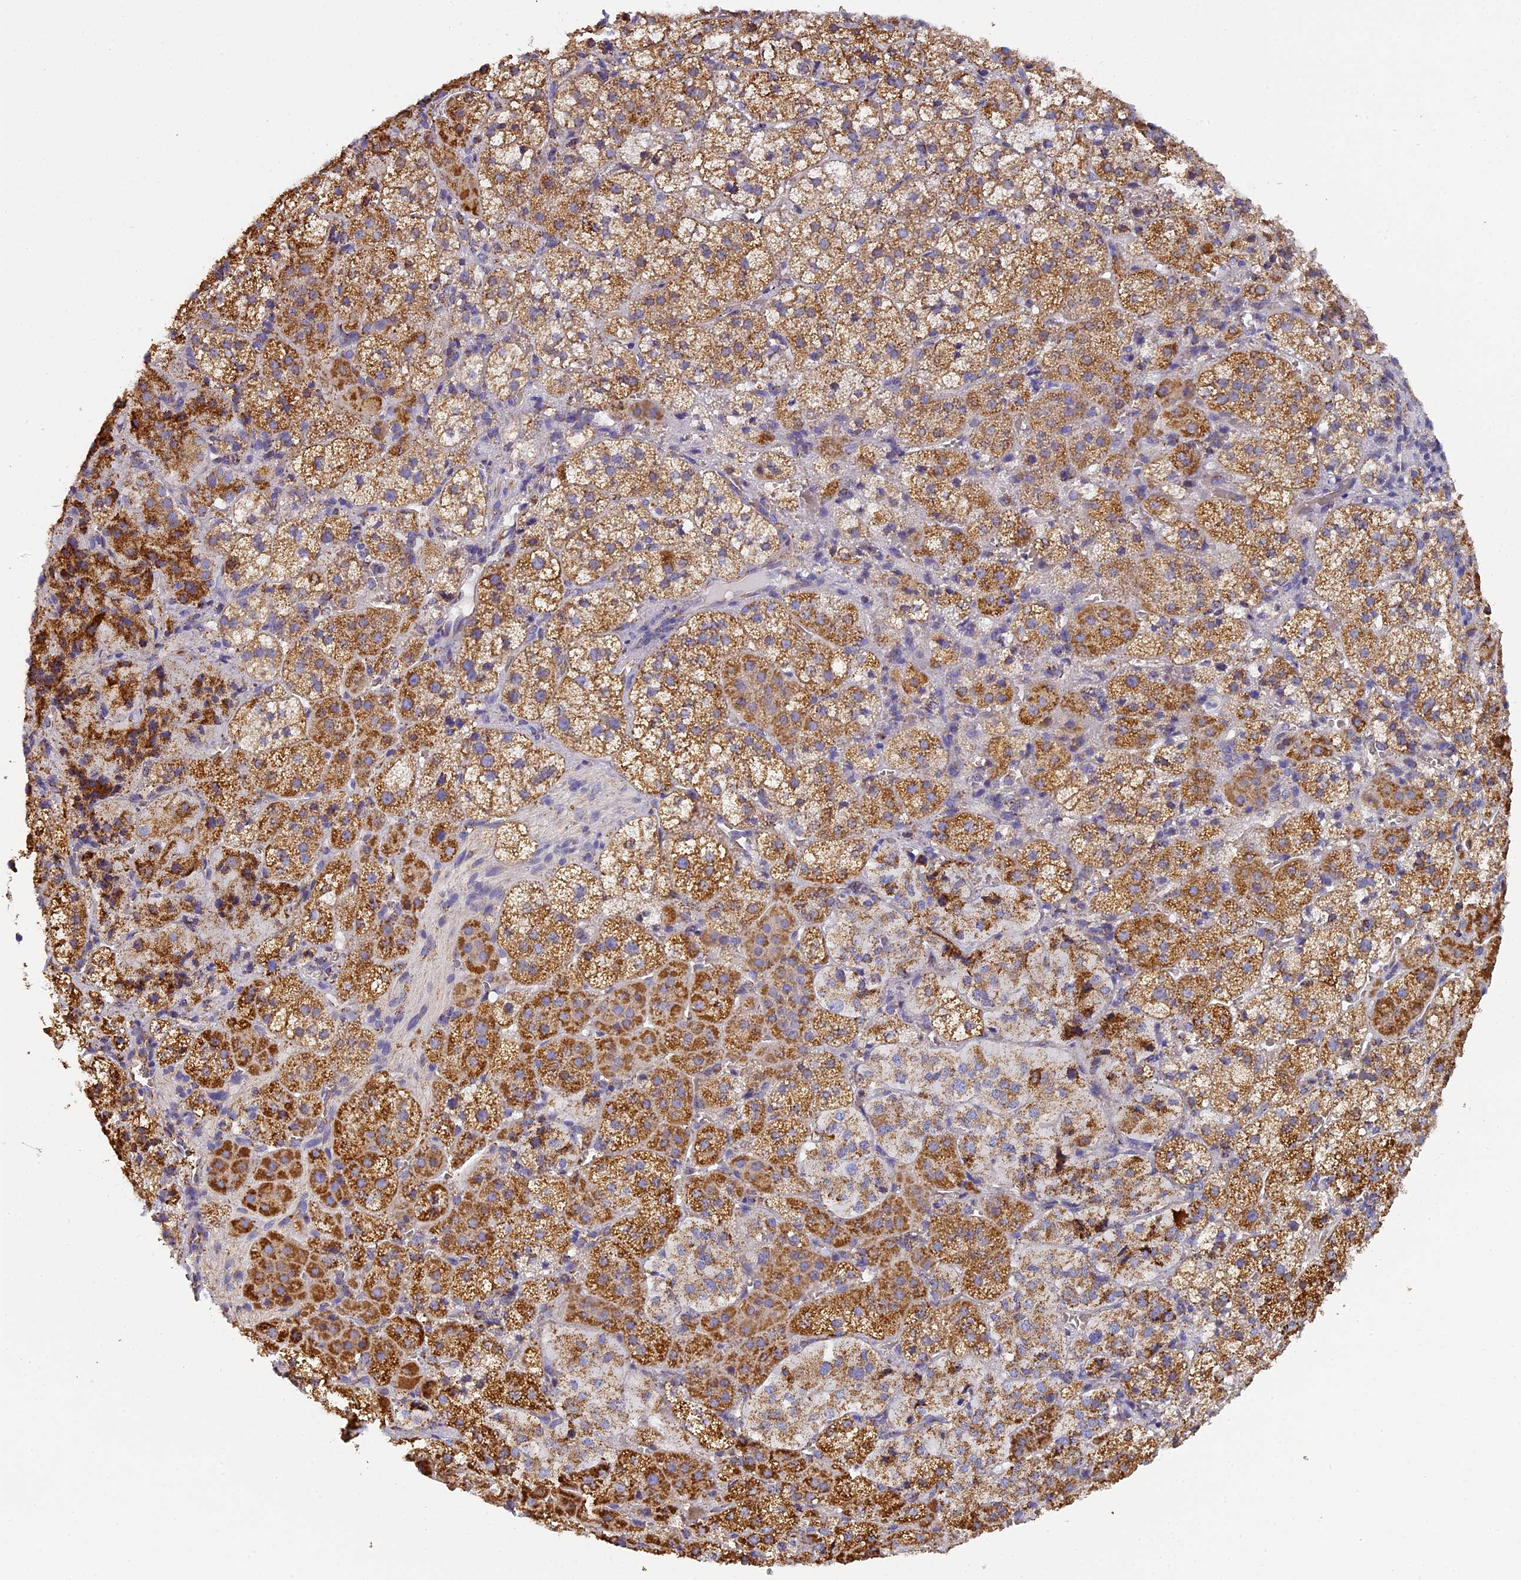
{"staining": {"intensity": "strong", "quantity": ">75%", "location": "cytoplasmic/membranous"}, "tissue": "adrenal gland", "cell_type": "Glandular cells", "image_type": "normal", "snomed": [{"axis": "morphology", "description": "Normal tissue, NOS"}, {"axis": "topography", "description": "Adrenal gland"}], "caption": "Adrenal gland stained for a protein (brown) shows strong cytoplasmic/membranous positive expression in approximately >75% of glandular cells.", "gene": "STK17A", "patient": {"sex": "female", "age": 44}}